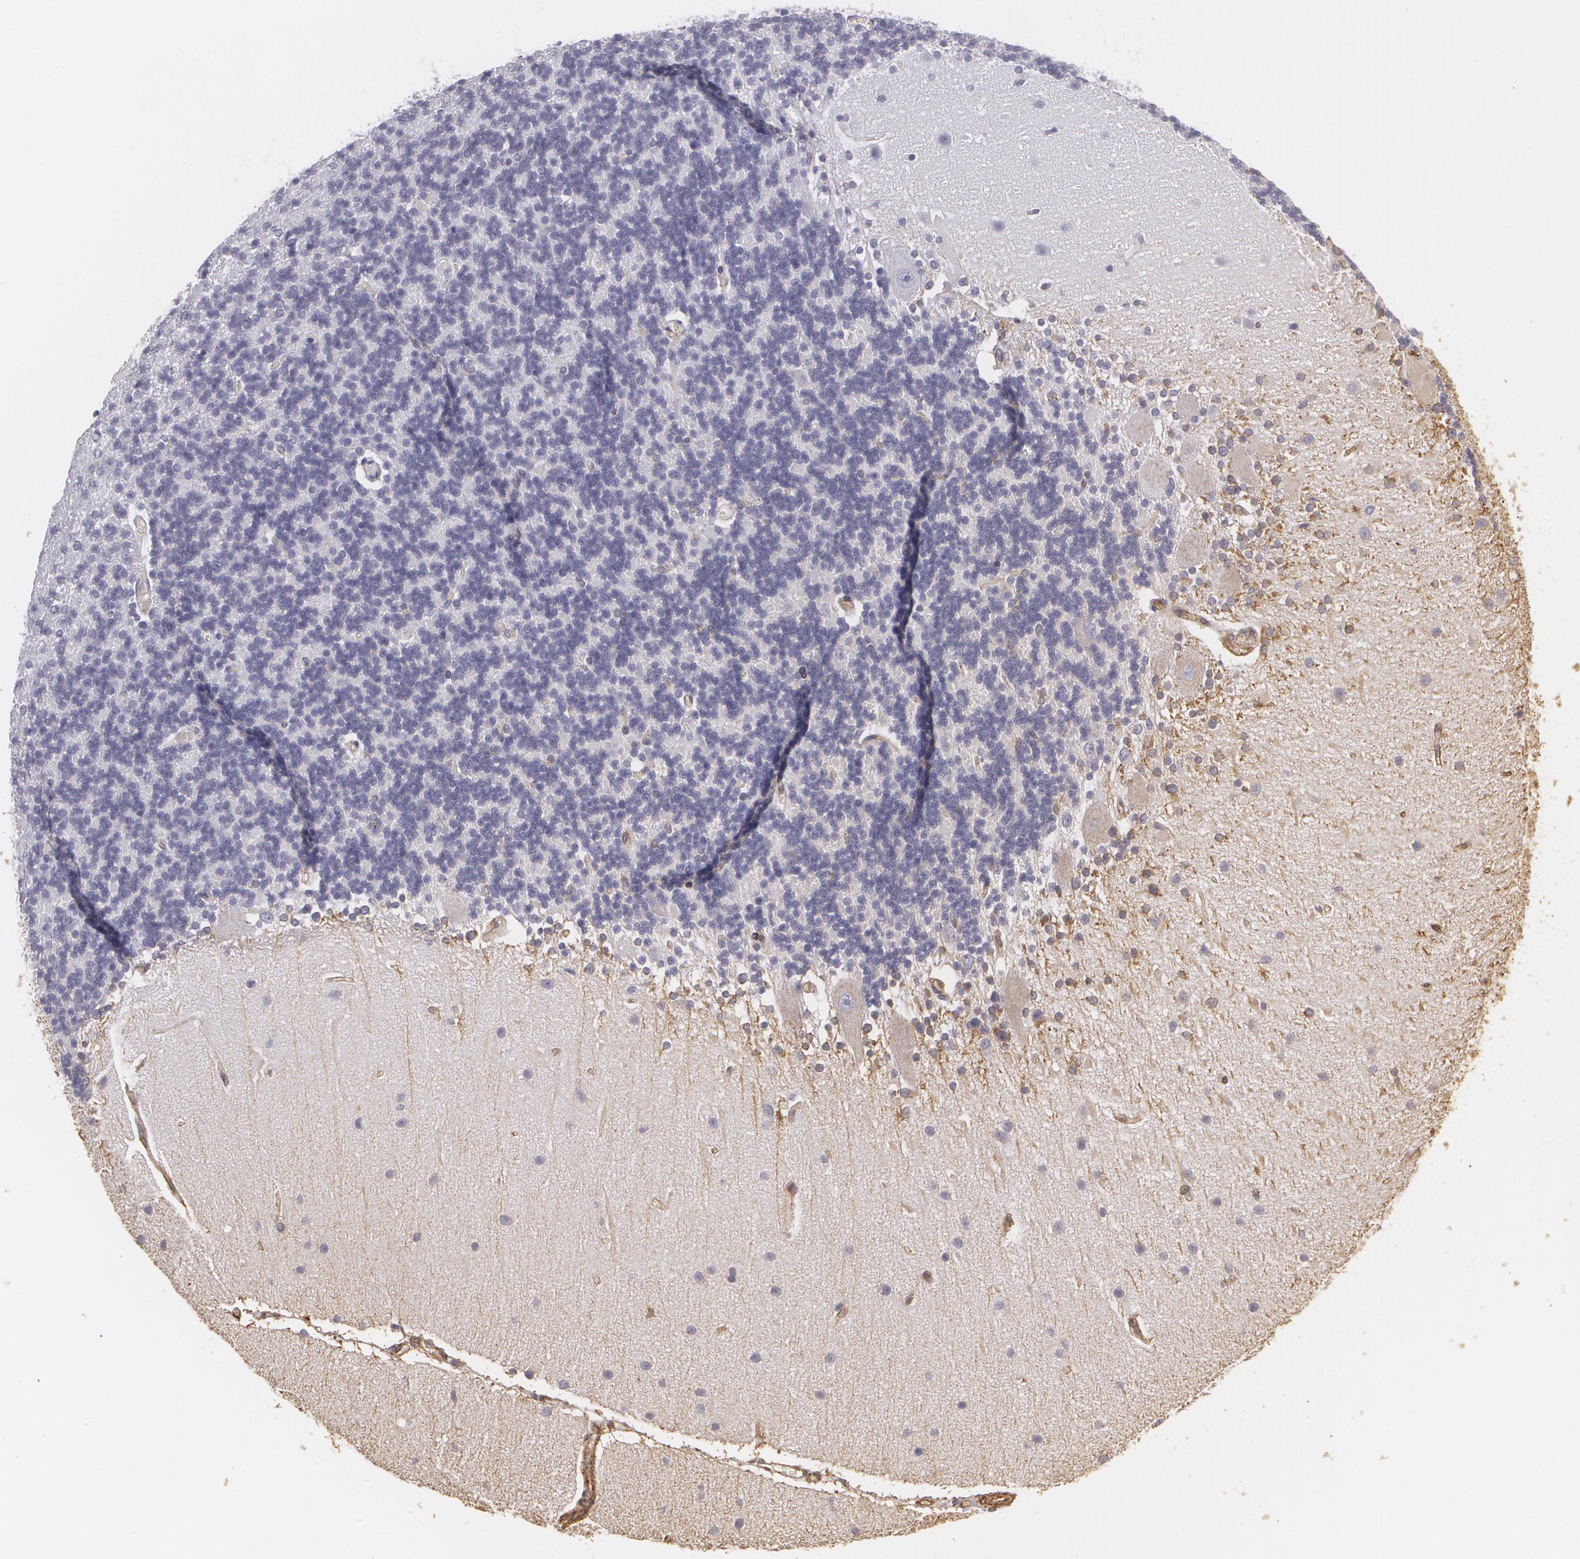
{"staining": {"intensity": "negative", "quantity": "none", "location": "none"}, "tissue": "cerebellum", "cell_type": "Cells in granular layer", "image_type": "normal", "snomed": [{"axis": "morphology", "description": "Normal tissue, NOS"}, {"axis": "topography", "description": "Cerebellum"}], "caption": "DAB (3,3'-diaminobenzidine) immunohistochemical staining of unremarkable human cerebellum exhibits no significant positivity in cells in granular layer.", "gene": "CYB5R3", "patient": {"sex": "female", "age": 54}}